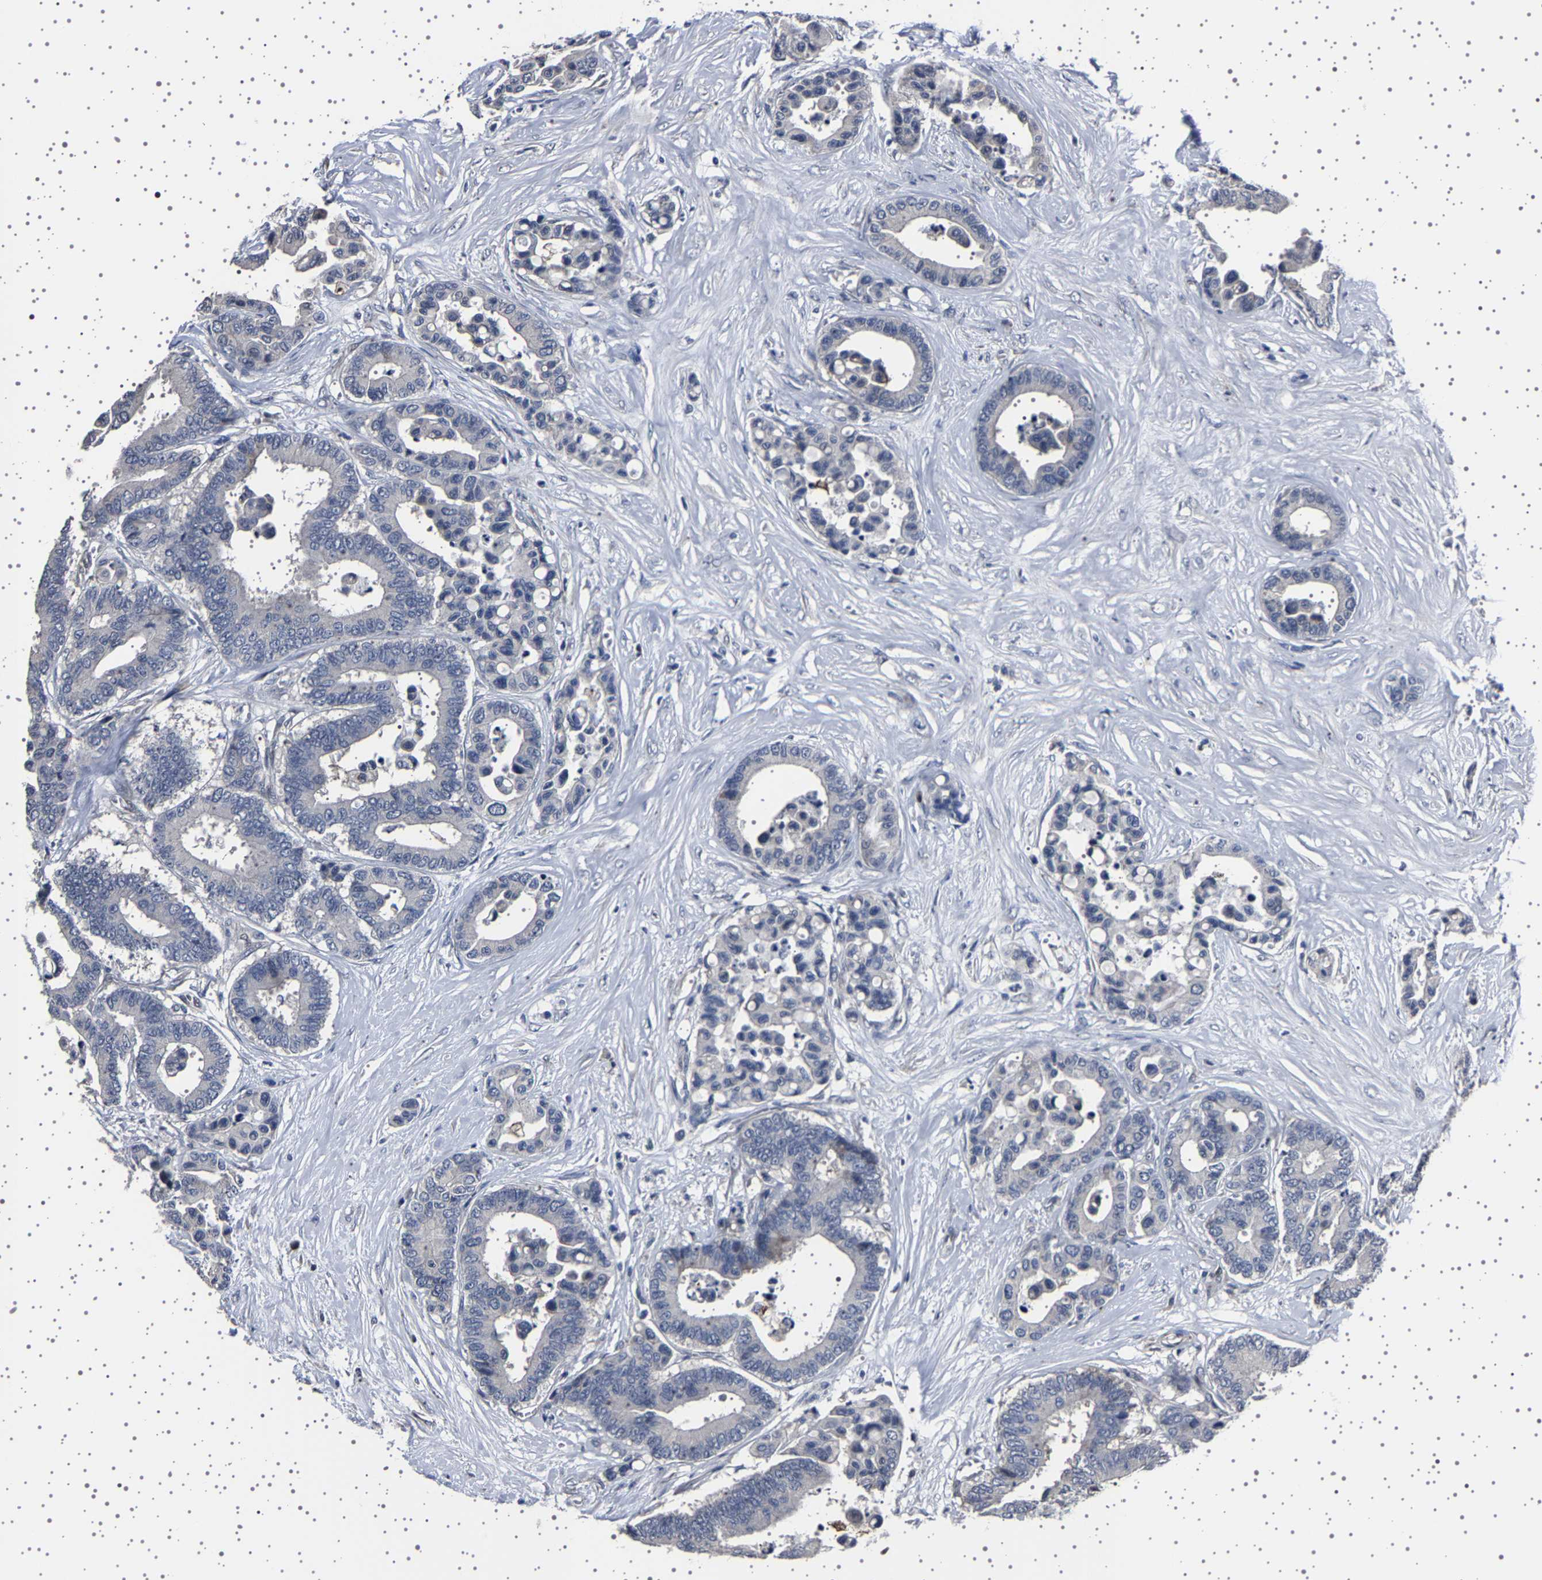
{"staining": {"intensity": "negative", "quantity": "none", "location": "none"}, "tissue": "colorectal cancer", "cell_type": "Tumor cells", "image_type": "cancer", "snomed": [{"axis": "morphology", "description": "Normal tissue, NOS"}, {"axis": "morphology", "description": "Adenocarcinoma, NOS"}, {"axis": "topography", "description": "Colon"}], "caption": "IHC histopathology image of human colorectal cancer stained for a protein (brown), which reveals no expression in tumor cells. The staining was performed using DAB (3,3'-diaminobenzidine) to visualize the protein expression in brown, while the nuclei were stained in blue with hematoxylin (Magnification: 20x).", "gene": "IL10RB", "patient": {"sex": "male", "age": 82}}